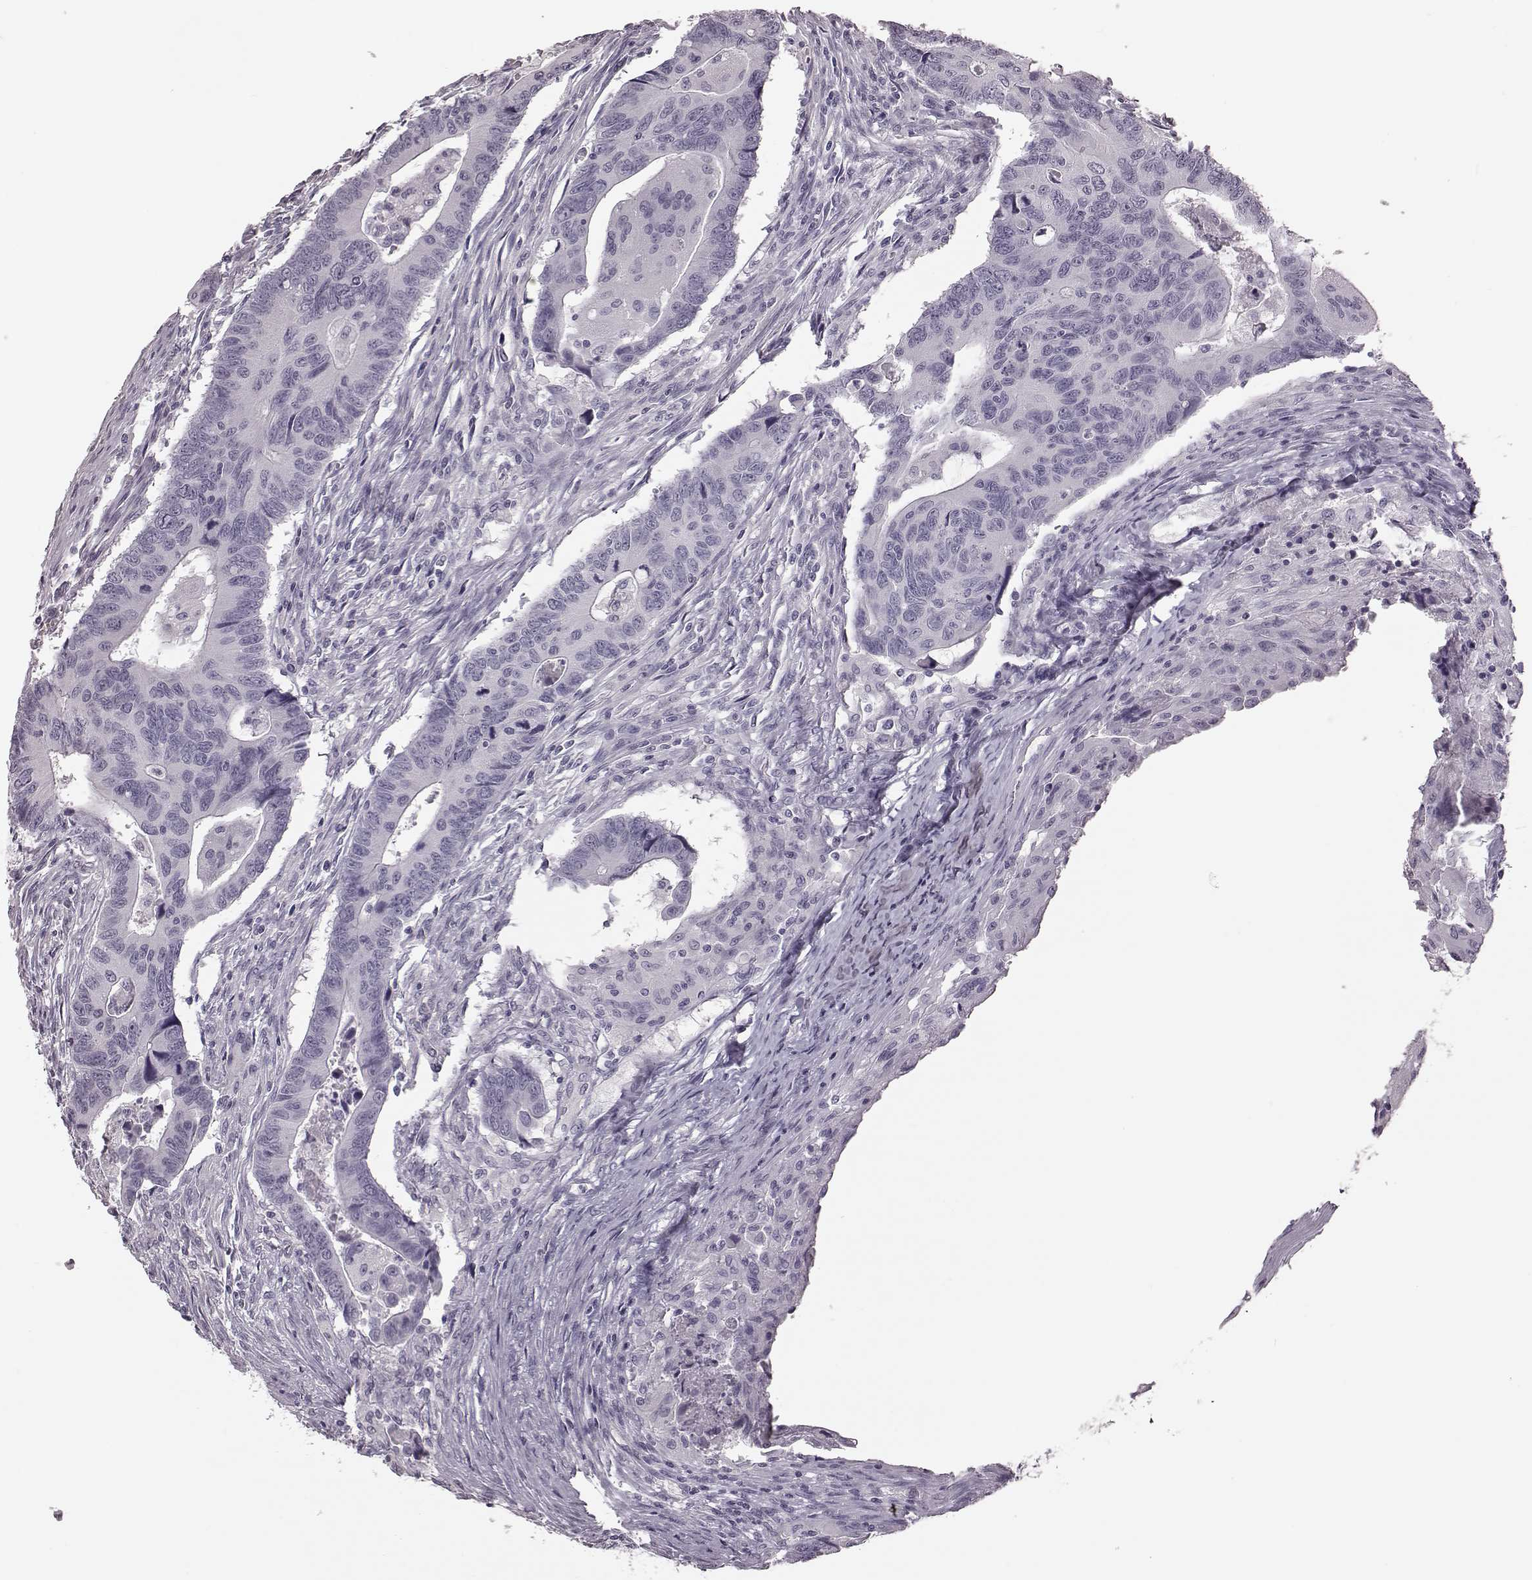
{"staining": {"intensity": "negative", "quantity": "none", "location": "none"}, "tissue": "colorectal cancer", "cell_type": "Tumor cells", "image_type": "cancer", "snomed": [{"axis": "morphology", "description": "Adenocarcinoma, NOS"}, {"axis": "topography", "description": "Rectum"}], "caption": "Colorectal adenocarcinoma stained for a protein using immunohistochemistry (IHC) demonstrates no positivity tumor cells.", "gene": "ZNF433", "patient": {"sex": "male", "age": 67}}